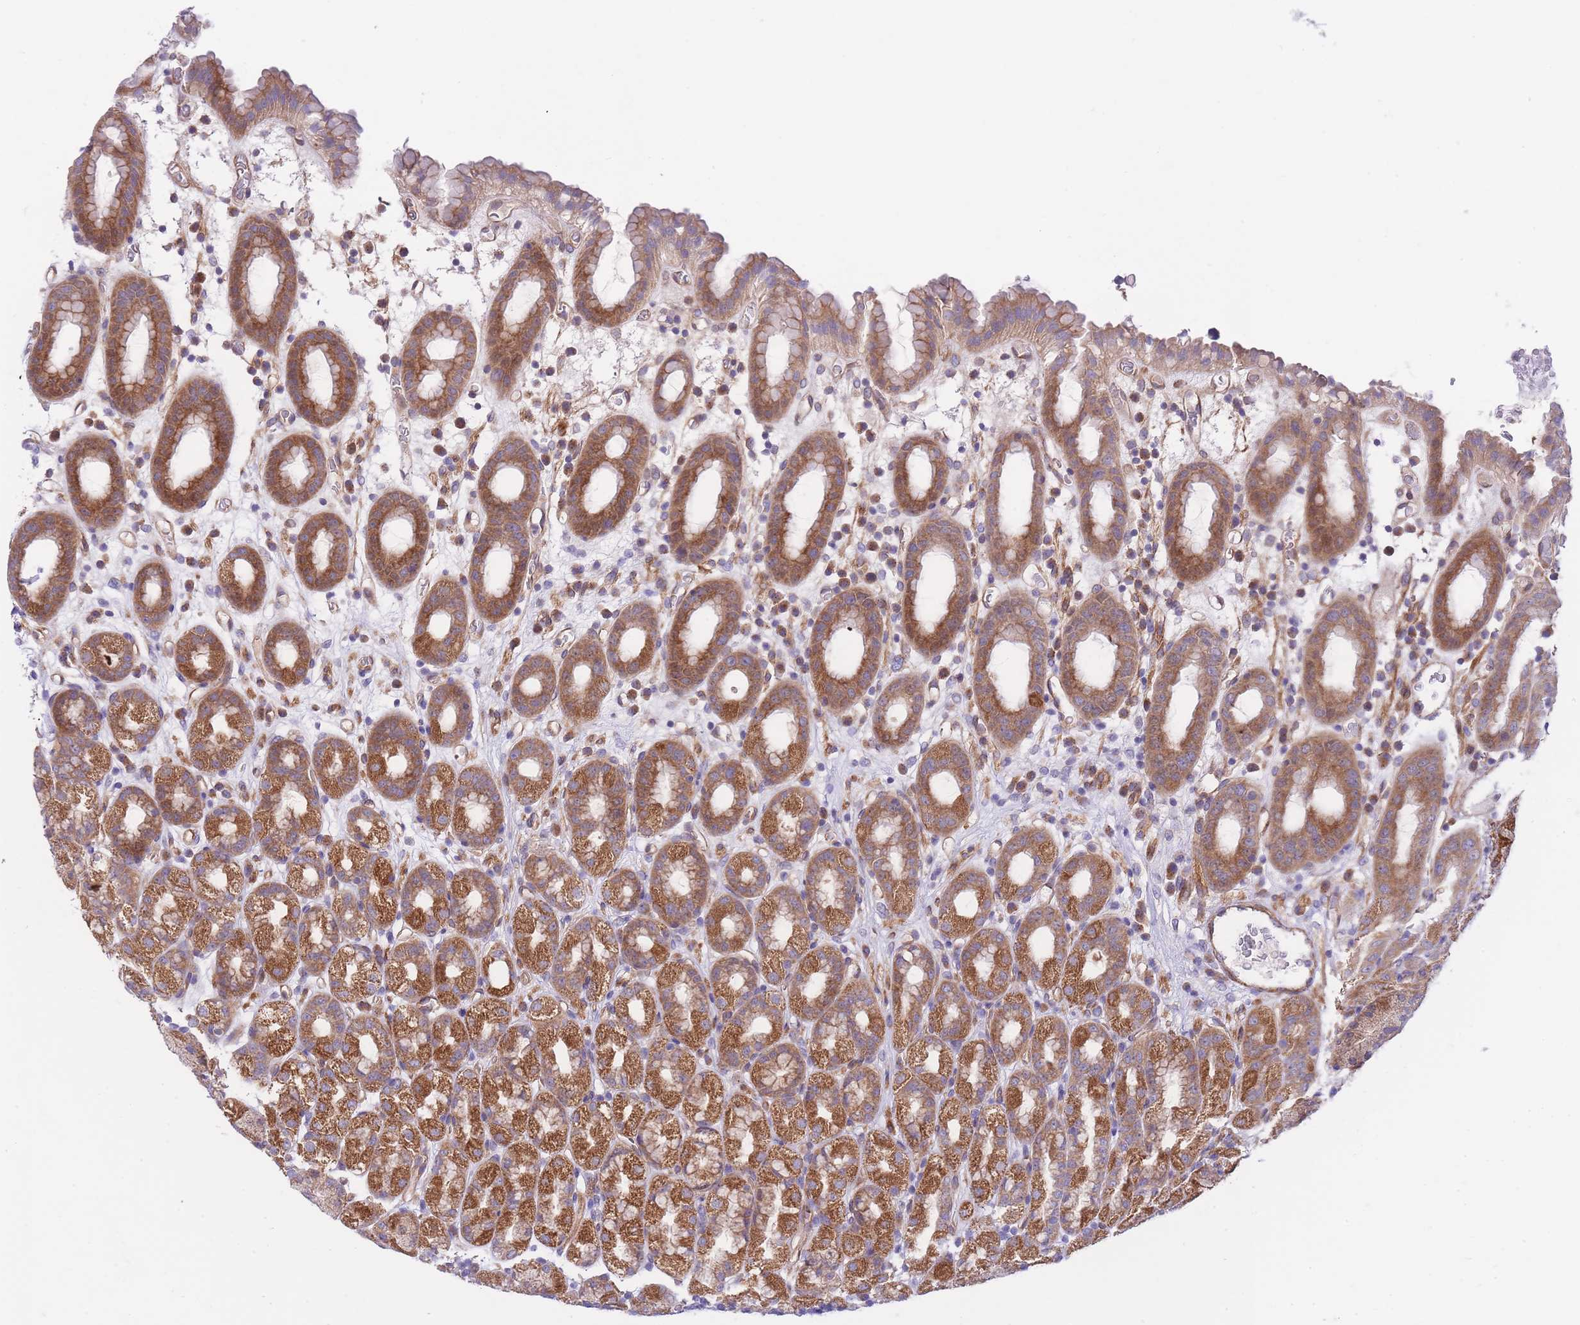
{"staining": {"intensity": "strong", "quantity": "25%-75%", "location": "cytoplasmic/membranous"}, "tissue": "stomach", "cell_type": "Glandular cells", "image_type": "normal", "snomed": [{"axis": "morphology", "description": "Normal tissue, NOS"}, {"axis": "topography", "description": "Stomach, upper"}, {"axis": "topography", "description": "Stomach, lower"}, {"axis": "topography", "description": "Small intestine"}], "caption": "Stomach stained with DAB (3,3'-diaminobenzidine) immunohistochemistry (IHC) shows high levels of strong cytoplasmic/membranous staining in approximately 25%-75% of glandular cells.", "gene": "CHAC1", "patient": {"sex": "male", "age": 68}}